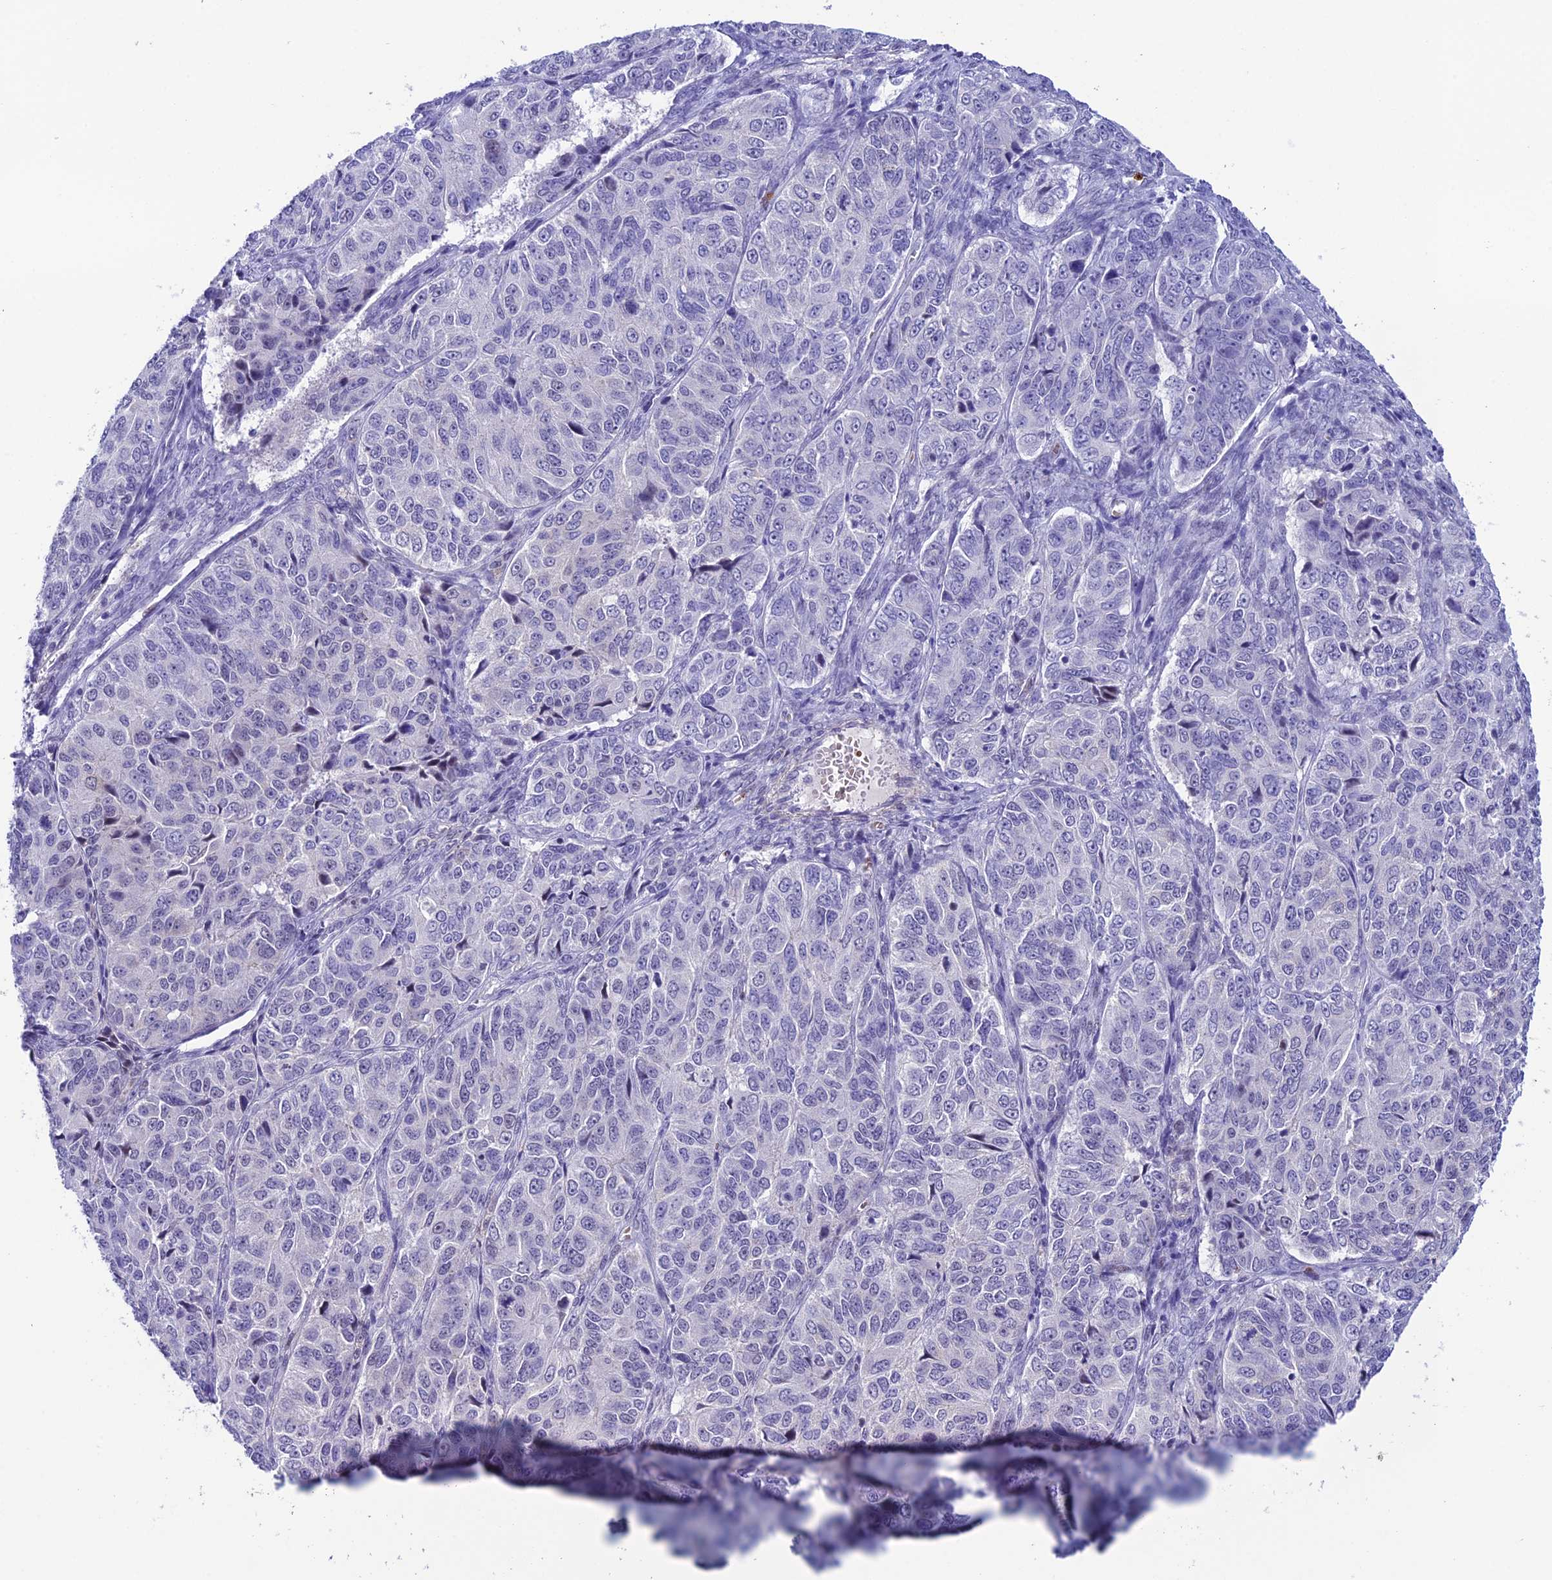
{"staining": {"intensity": "negative", "quantity": "none", "location": "none"}, "tissue": "ovarian cancer", "cell_type": "Tumor cells", "image_type": "cancer", "snomed": [{"axis": "morphology", "description": "Carcinoma, endometroid"}, {"axis": "topography", "description": "Ovary"}], "caption": "Photomicrograph shows no significant protein positivity in tumor cells of ovarian endometroid carcinoma.", "gene": "COL6A6", "patient": {"sex": "female", "age": 51}}